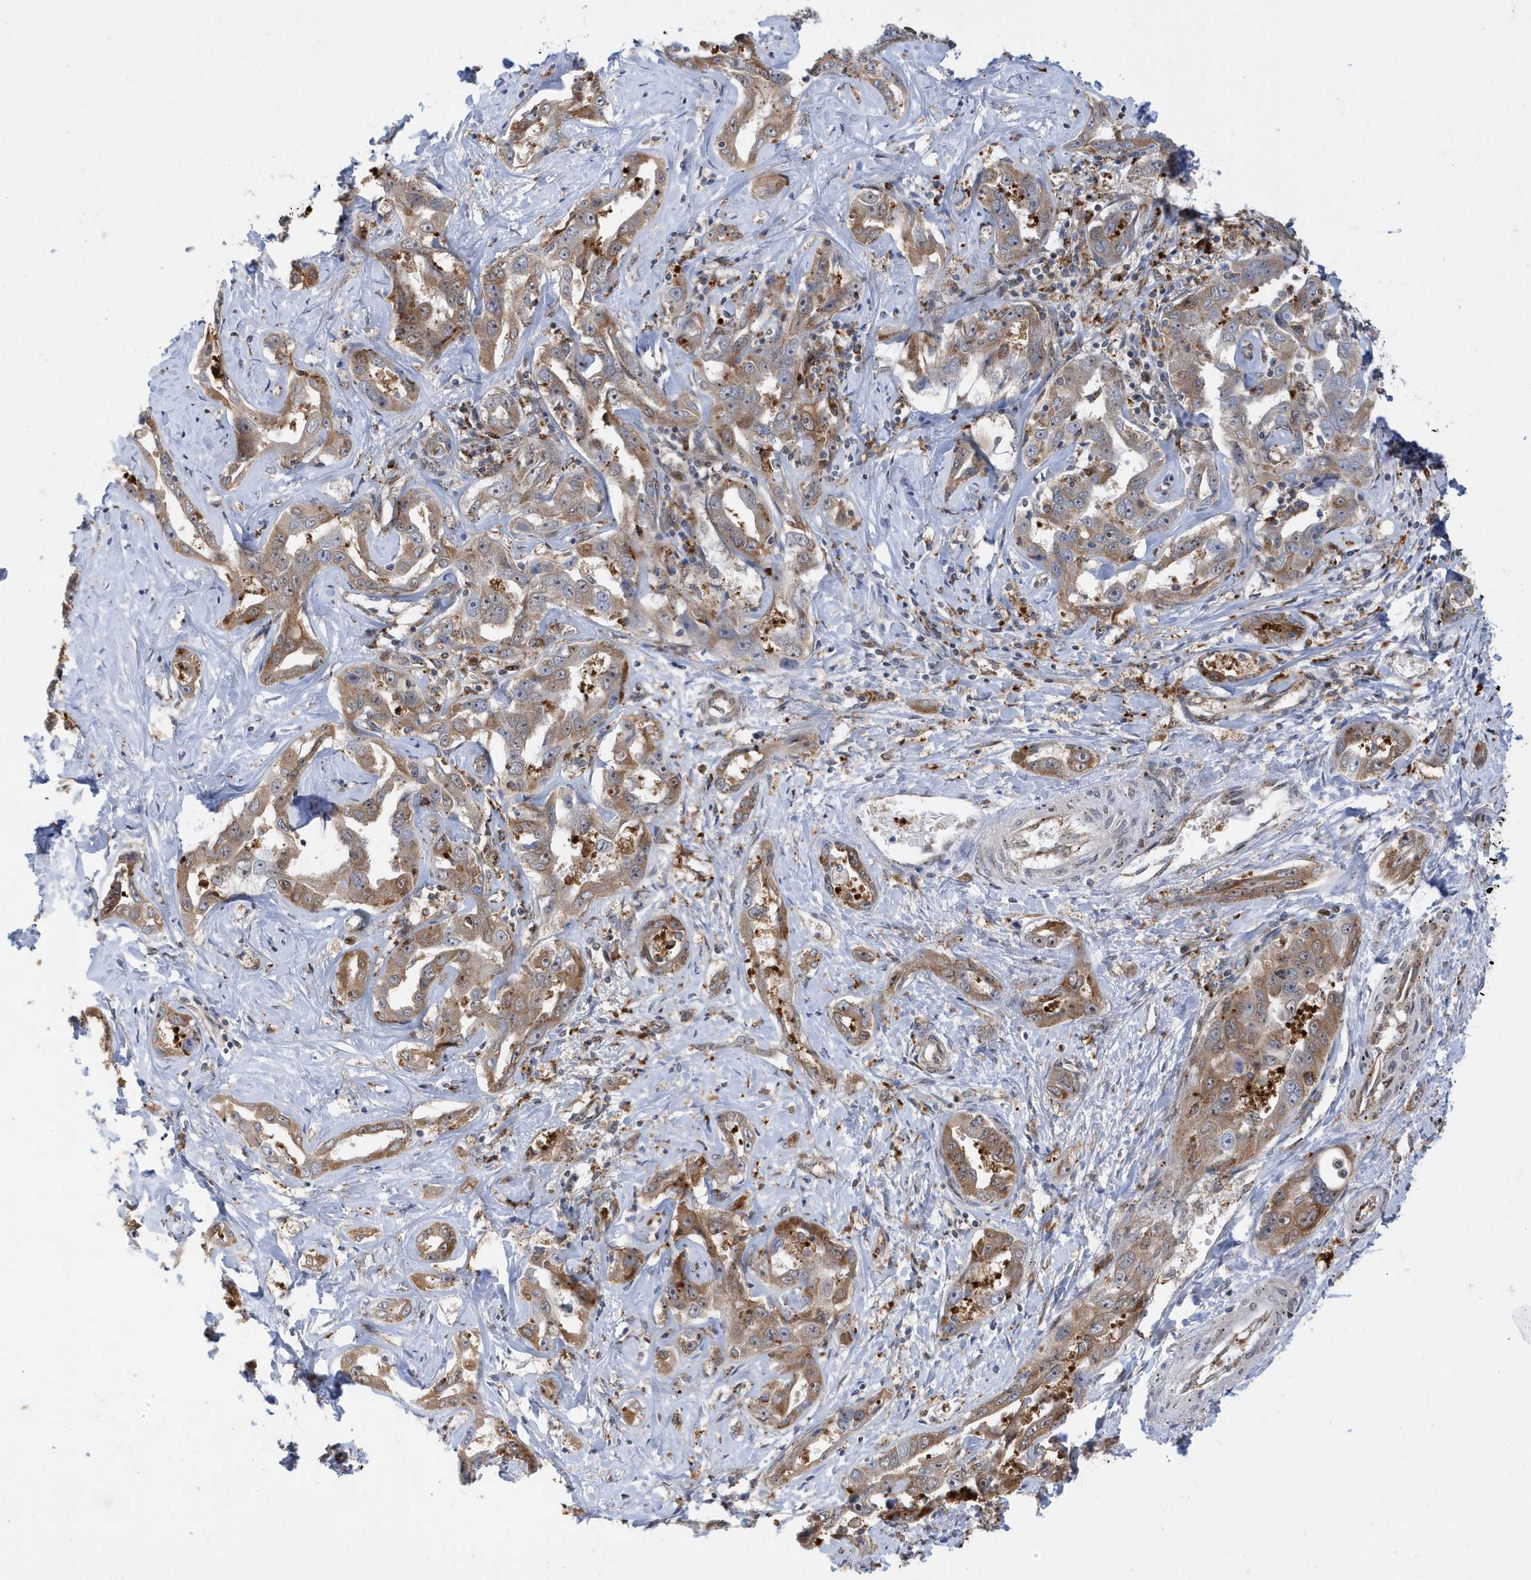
{"staining": {"intensity": "moderate", "quantity": "25%-75%", "location": "cytoplasmic/membranous"}, "tissue": "liver cancer", "cell_type": "Tumor cells", "image_type": "cancer", "snomed": [{"axis": "morphology", "description": "Cholangiocarcinoma"}, {"axis": "topography", "description": "Liver"}], "caption": "This is a photomicrograph of immunohistochemistry staining of cholangiocarcinoma (liver), which shows moderate positivity in the cytoplasmic/membranous of tumor cells.", "gene": "ZNF507", "patient": {"sex": "male", "age": 59}}